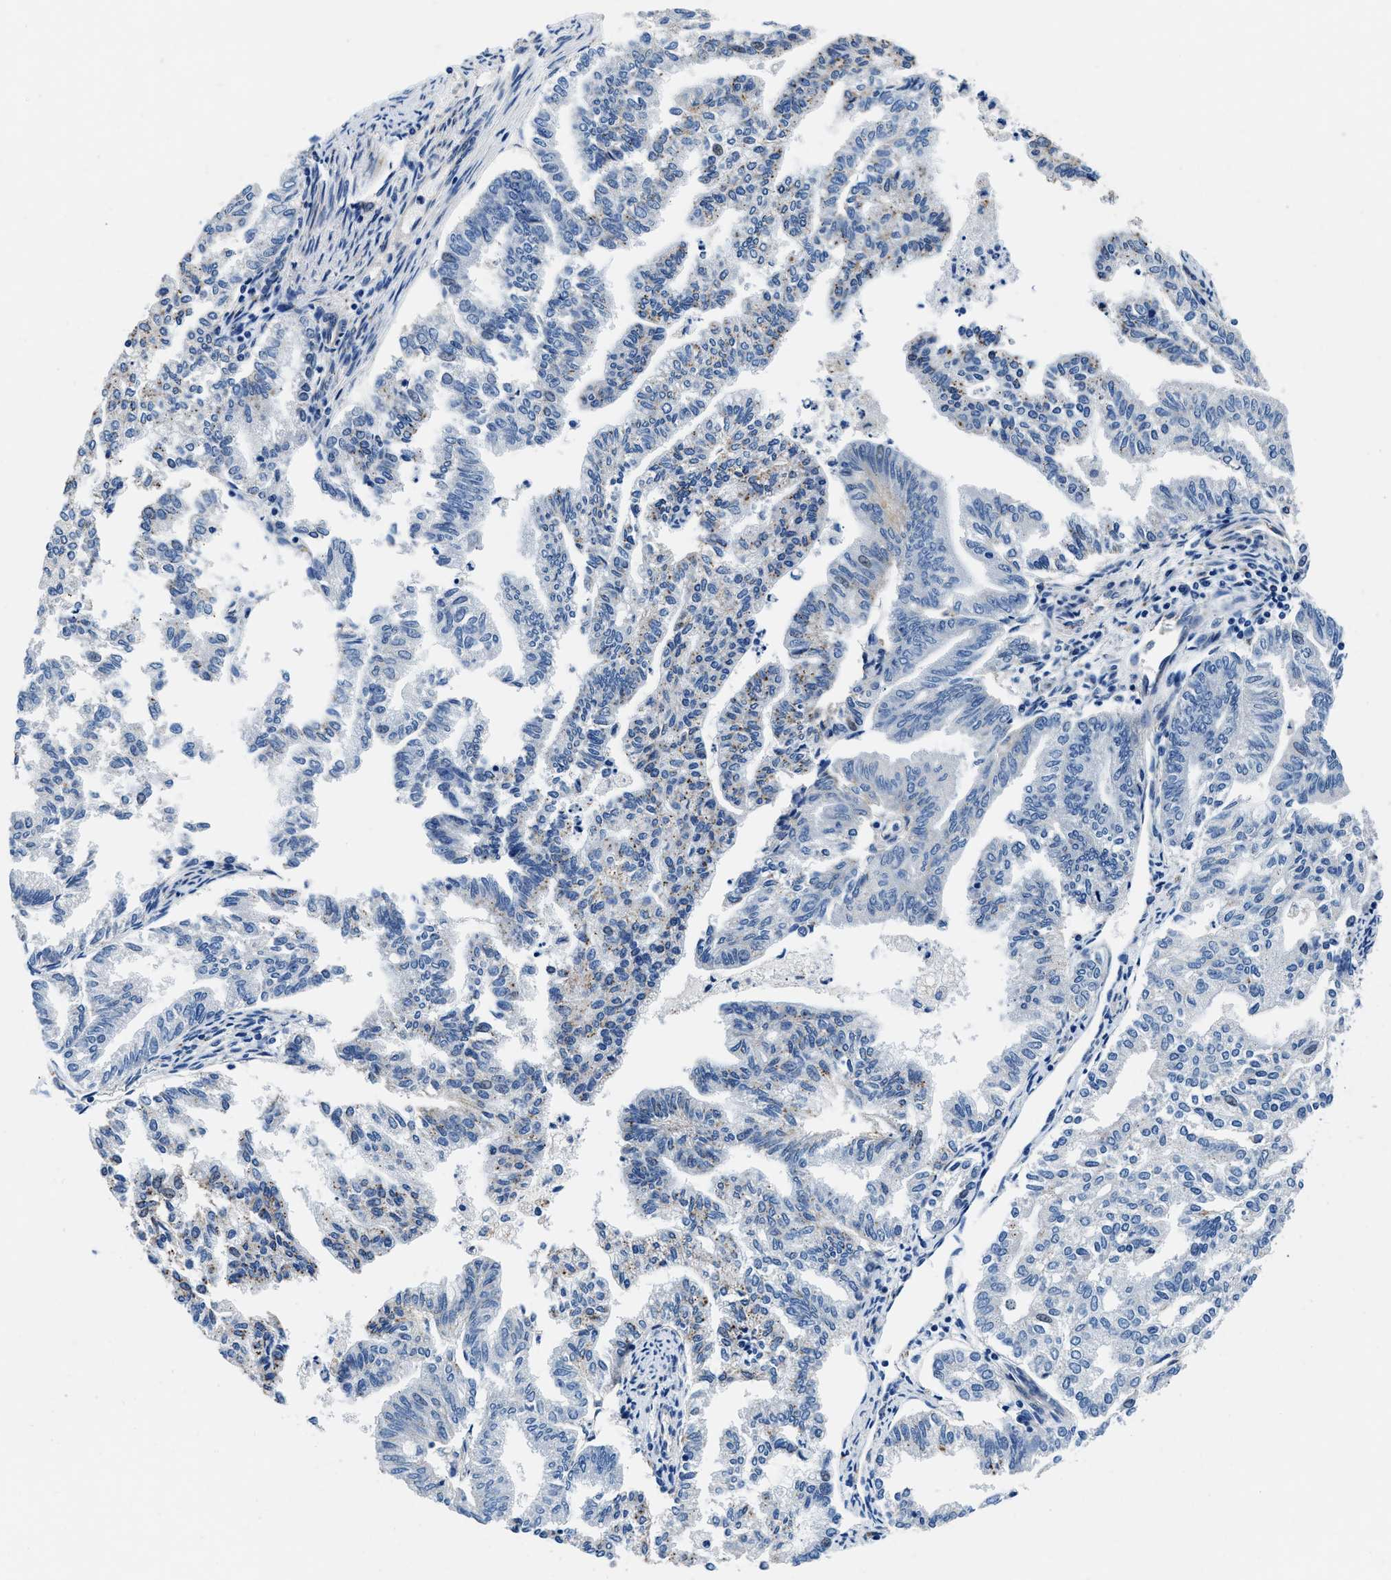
{"staining": {"intensity": "negative", "quantity": "none", "location": "none"}, "tissue": "endometrial cancer", "cell_type": "Tumor cells", "image_type": "cancer", "snomed": [{"axis": "morphology", "description": "Adenocarcinoma, NOS"}, {"axis": "topography", "description": "Endometrium"}], "caption": "Tumor cells are negative for brown protein staining in endometrial adenocarcinoma. Brightfield microscopy of immunohistochemistry (IHC) stained with DAB (3,3'-diaminobenzidine) (brown) and hematoxylin (blue), captured at high magnification.", "gene": "DAG1", "patient": {"sex": "female", "age": 79}}